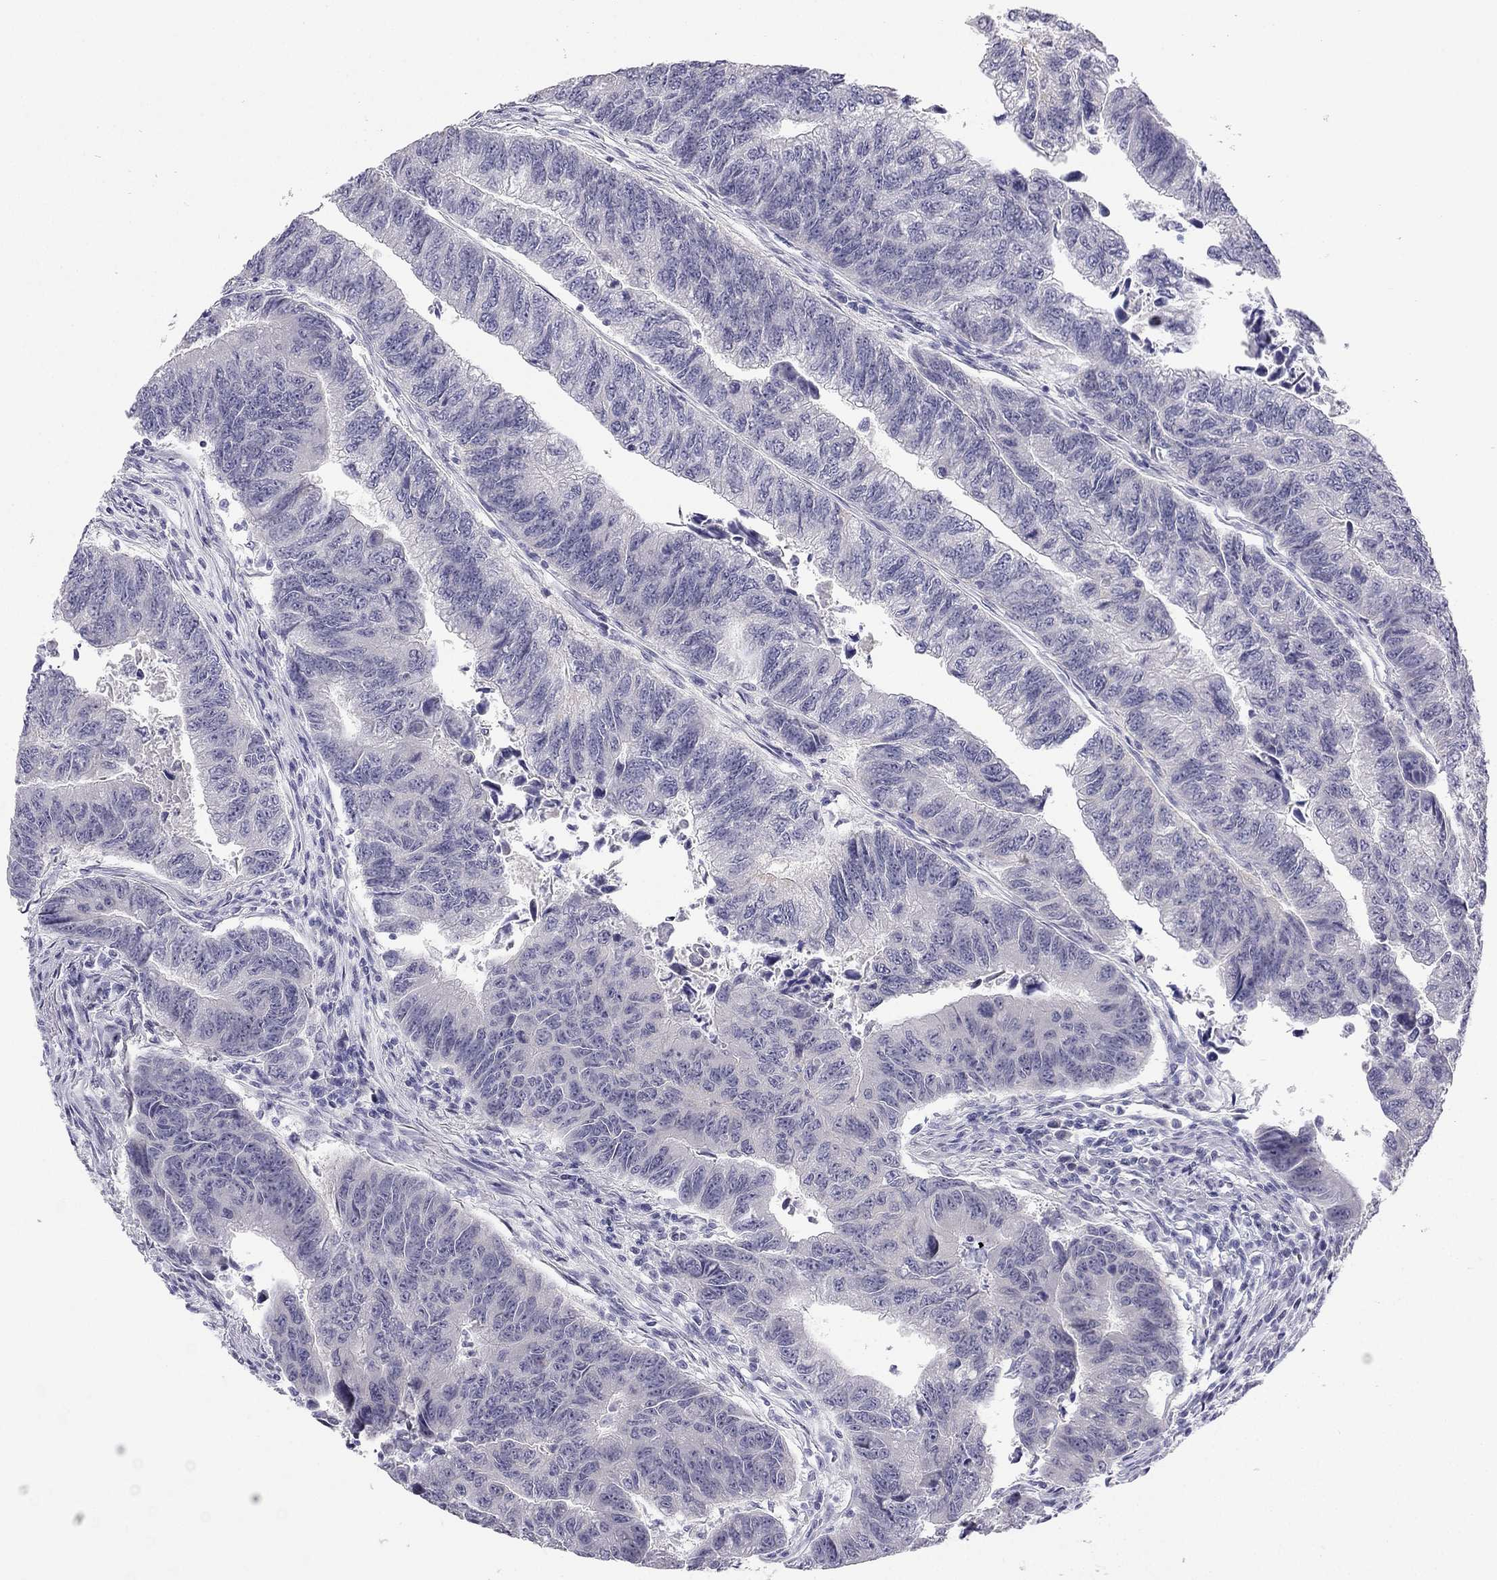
{"staining": {"intensity": "negative", "quantity": "none", "location": "none"}, "tissue": "colorectal cancer", "cell_type": "Tumor cells", "image_type": "cancer", "snomed": [{"axis": "morphology", "description": "Adenocarcinoma, NOS"}, {"axis": "topography", "description": "Colon"}], "caption": "Immunohistochemical staining of colorectal cancer displays no significant staining in tumor cells. Nuclei are stained in blue.", "gene": "C16orf89", "patient": {"sex": "female", "age": 65}}